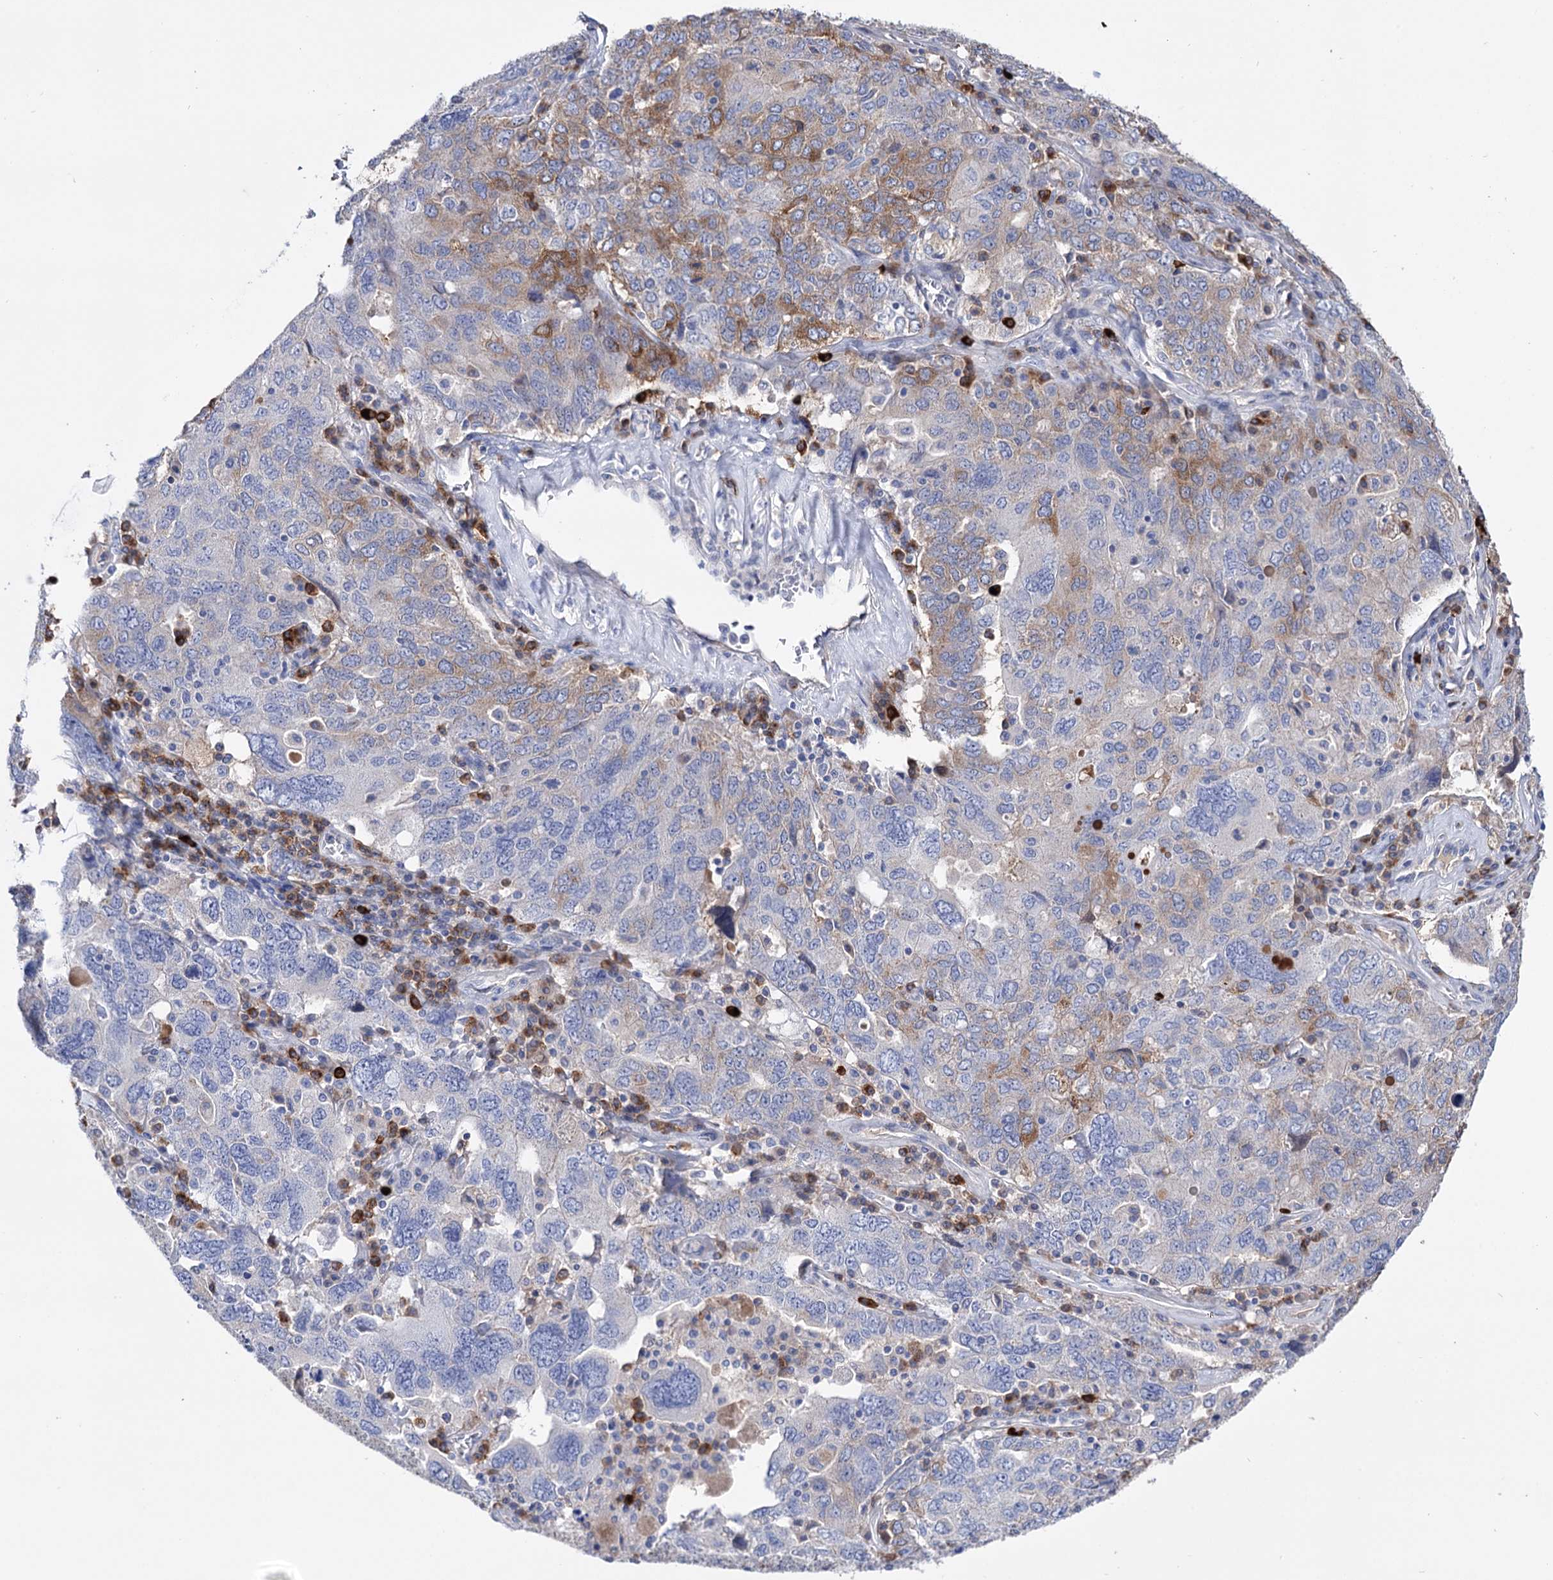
{"staining": {"intensity": "moderate", "quantity": "<25%", "location": "cytoplasmic/membranous"}, "tissue": "ovarian cancer", "cell_type": "Tumor cells", "image_type": "cancer", "snomed": [{"axis": "morphology", "description": "Carcinoma, endometroid"}, {"axis": "topography", "description": "Ovary"}], "caption": "A brown stain labels moderate cytoplasmic/membranous staining of a protein in ovarian cancer (endometroid carcinoma) tumor cells.", "gene": "BBS4", "patient": {"sex": "female", "age": 62}}